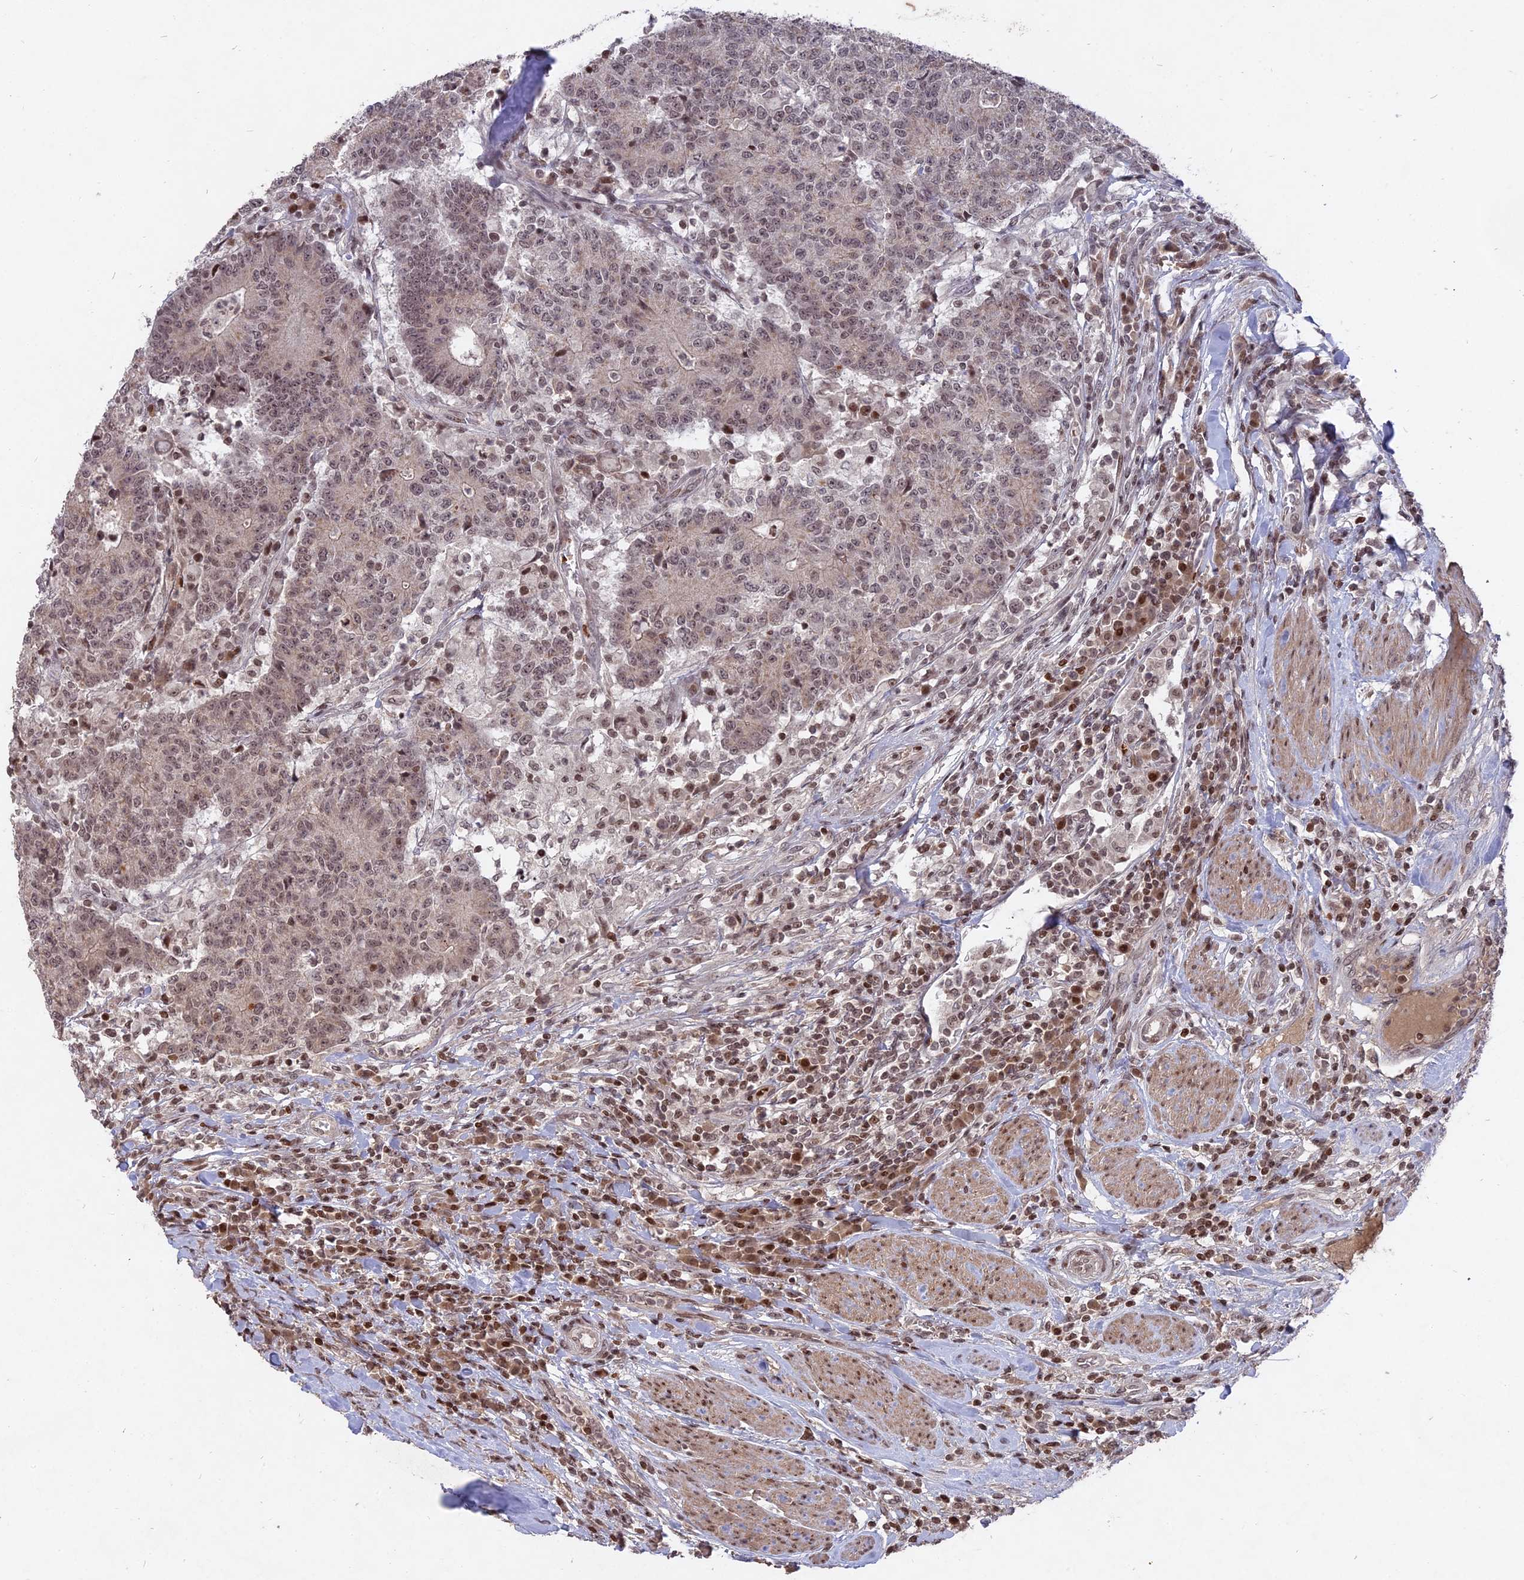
{"staining": {"intensity": "weak", "quantity": ">75%", "location": "nuclear"}, "tissue": "colorectal cancer", "cell_type": "Tumor cells", "image_type": "cancer", "snomed": [{"axis": "morphology", "description": "Adenocarcinoma, NOS"}, {"axis": "topography", "description": "Colon"}], "caption": "DAB (3,3'-diaminobenzidine) immunohistochemical staining of human adenocarcinoma (colorectal) reveals weak nuclear protein staining in about >75% of tumor cells.", "gene": "NR1H3", "patient": {"sex": "female", "age": 75}}